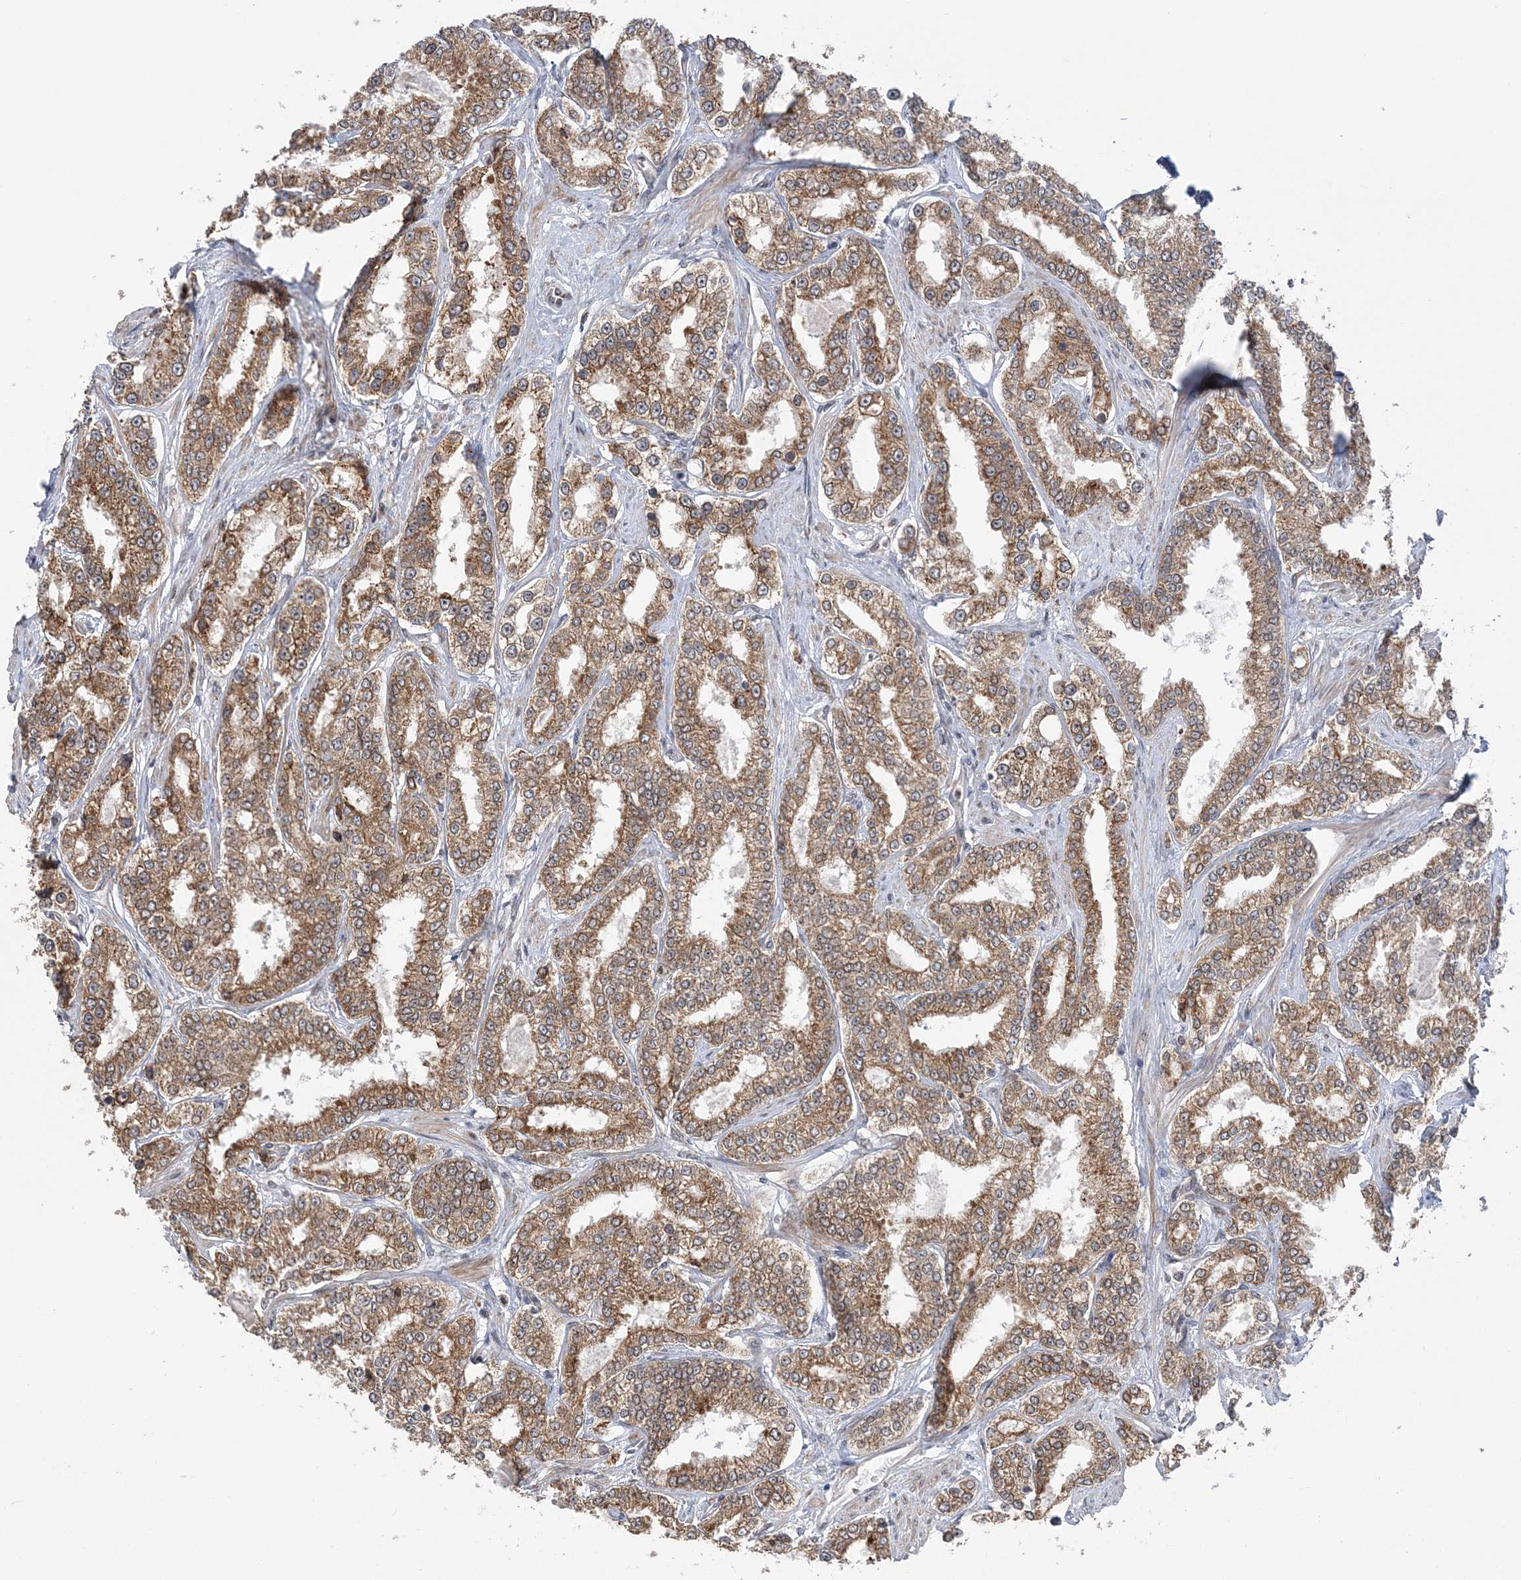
{"staining": {"intensity": "moderate", "quantity": ">75%", "location": "cytoplasmic/membranous"}, "tissue": "prostate cancer", "cell_type": "Tumor cells", "image_type": "cancer", "snomed": [{"axis": "morphology", "description": "Normal tissue, NOS"}, {"axis": "morphology", "description": "Adenocarcinoma, High grade"}, {"axis": "topography", "description": "Prostate"}], "caption": "Prostate high-grade adenocarcinoma stained for a protein (brown) exhibits moderate cytoplasmic/membranous positive staining in approximately >75% of tumor cells.", "gene": "MRPL47", "patient": {"sex": "male", "age": 83}}